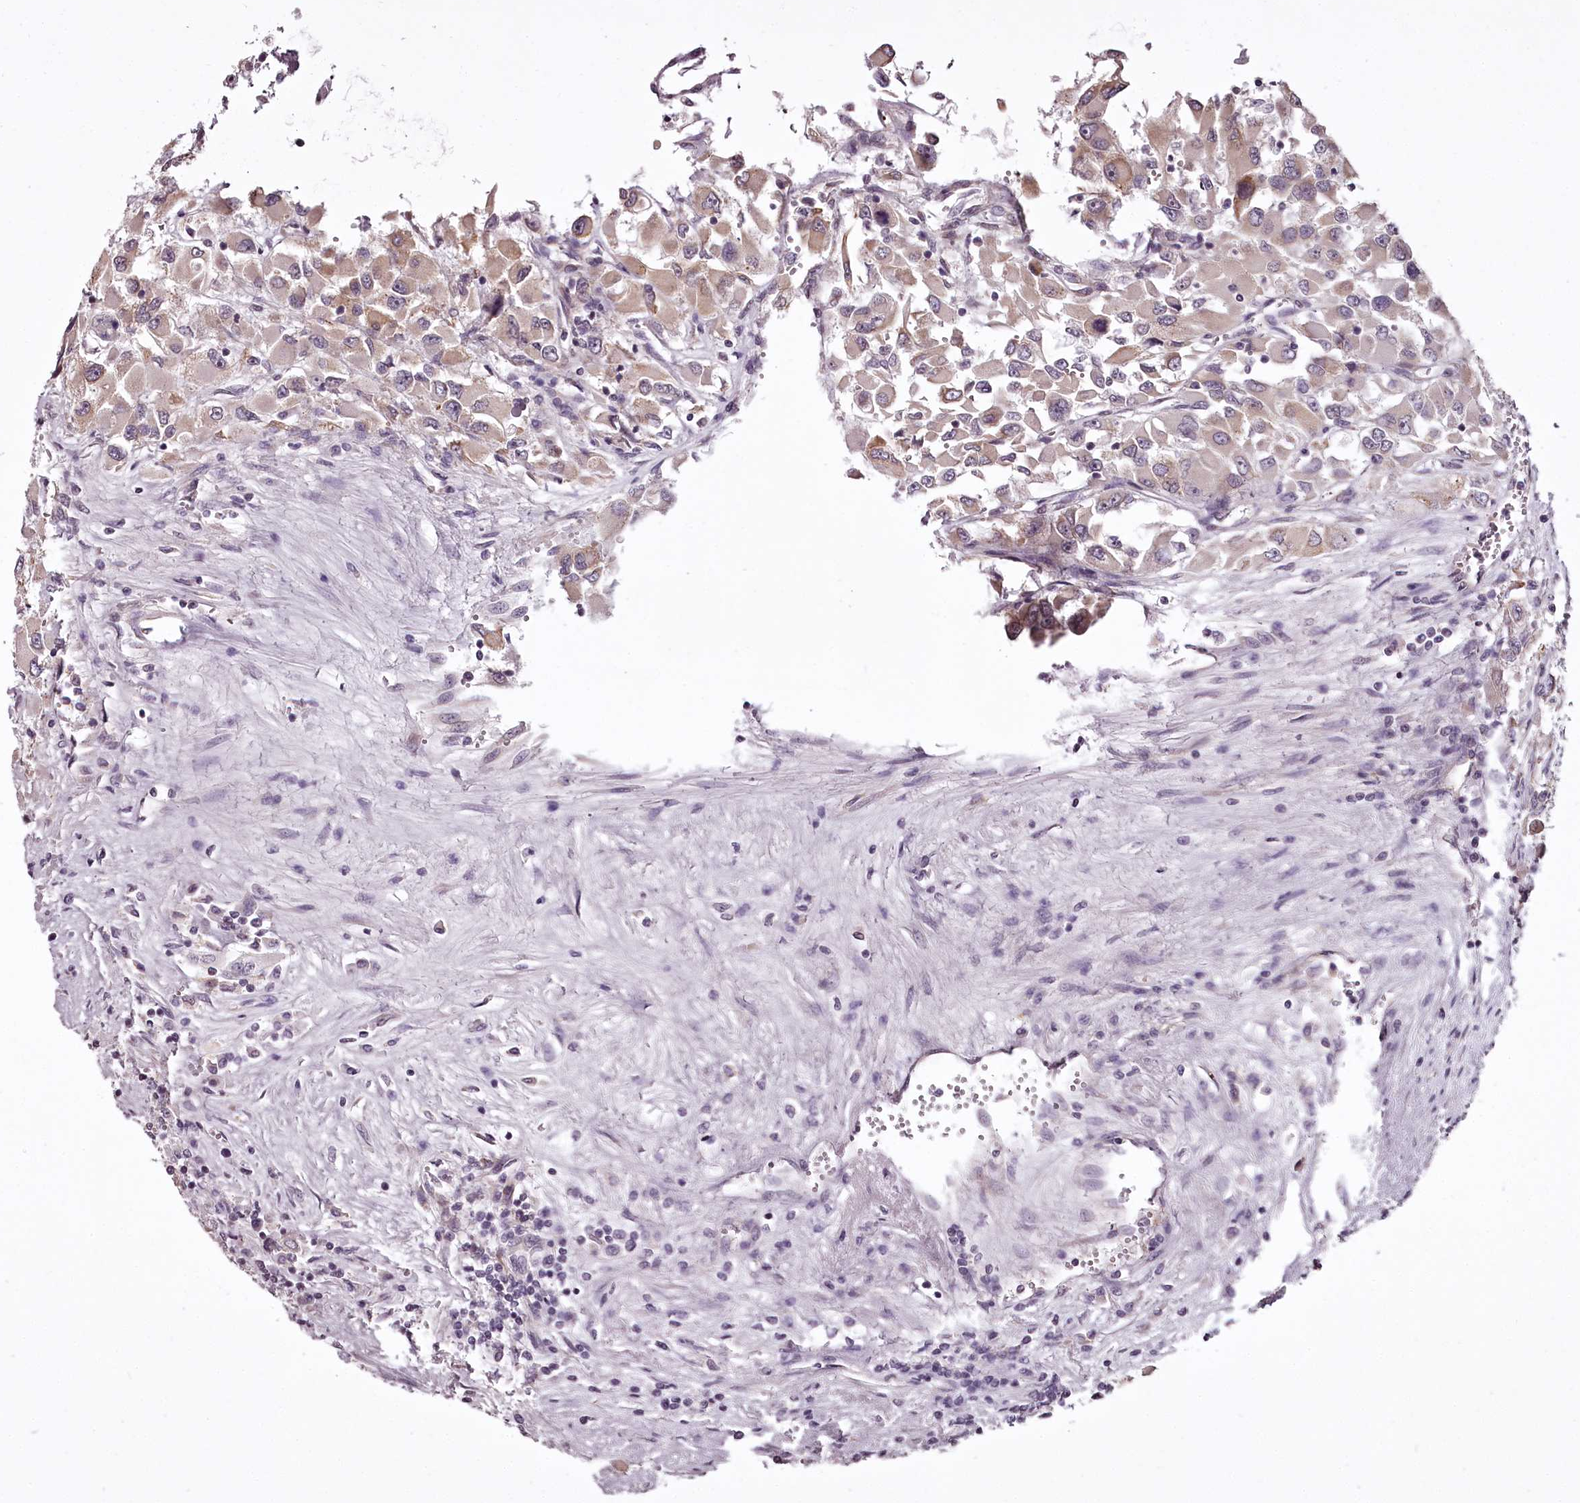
{"staining": {"intensity": "weak", "quantity": "25%-75%", "location": "cytoplasmic/membranous"}, "tissue": "renal cancer", "cell_type": "Tumor cells", "image_type": "cancer", "snomed": [{"axis": "morphology", "description": "Adenocarcinoma, NOS"}, {"axis": "topography", "description": "Kidney"}], "caption": "Renal cancer stained with a protein marker reveals weak staining in tumor cells.", "gene": "CCDC92", "patient": {"sex": "female", "age": 52}}